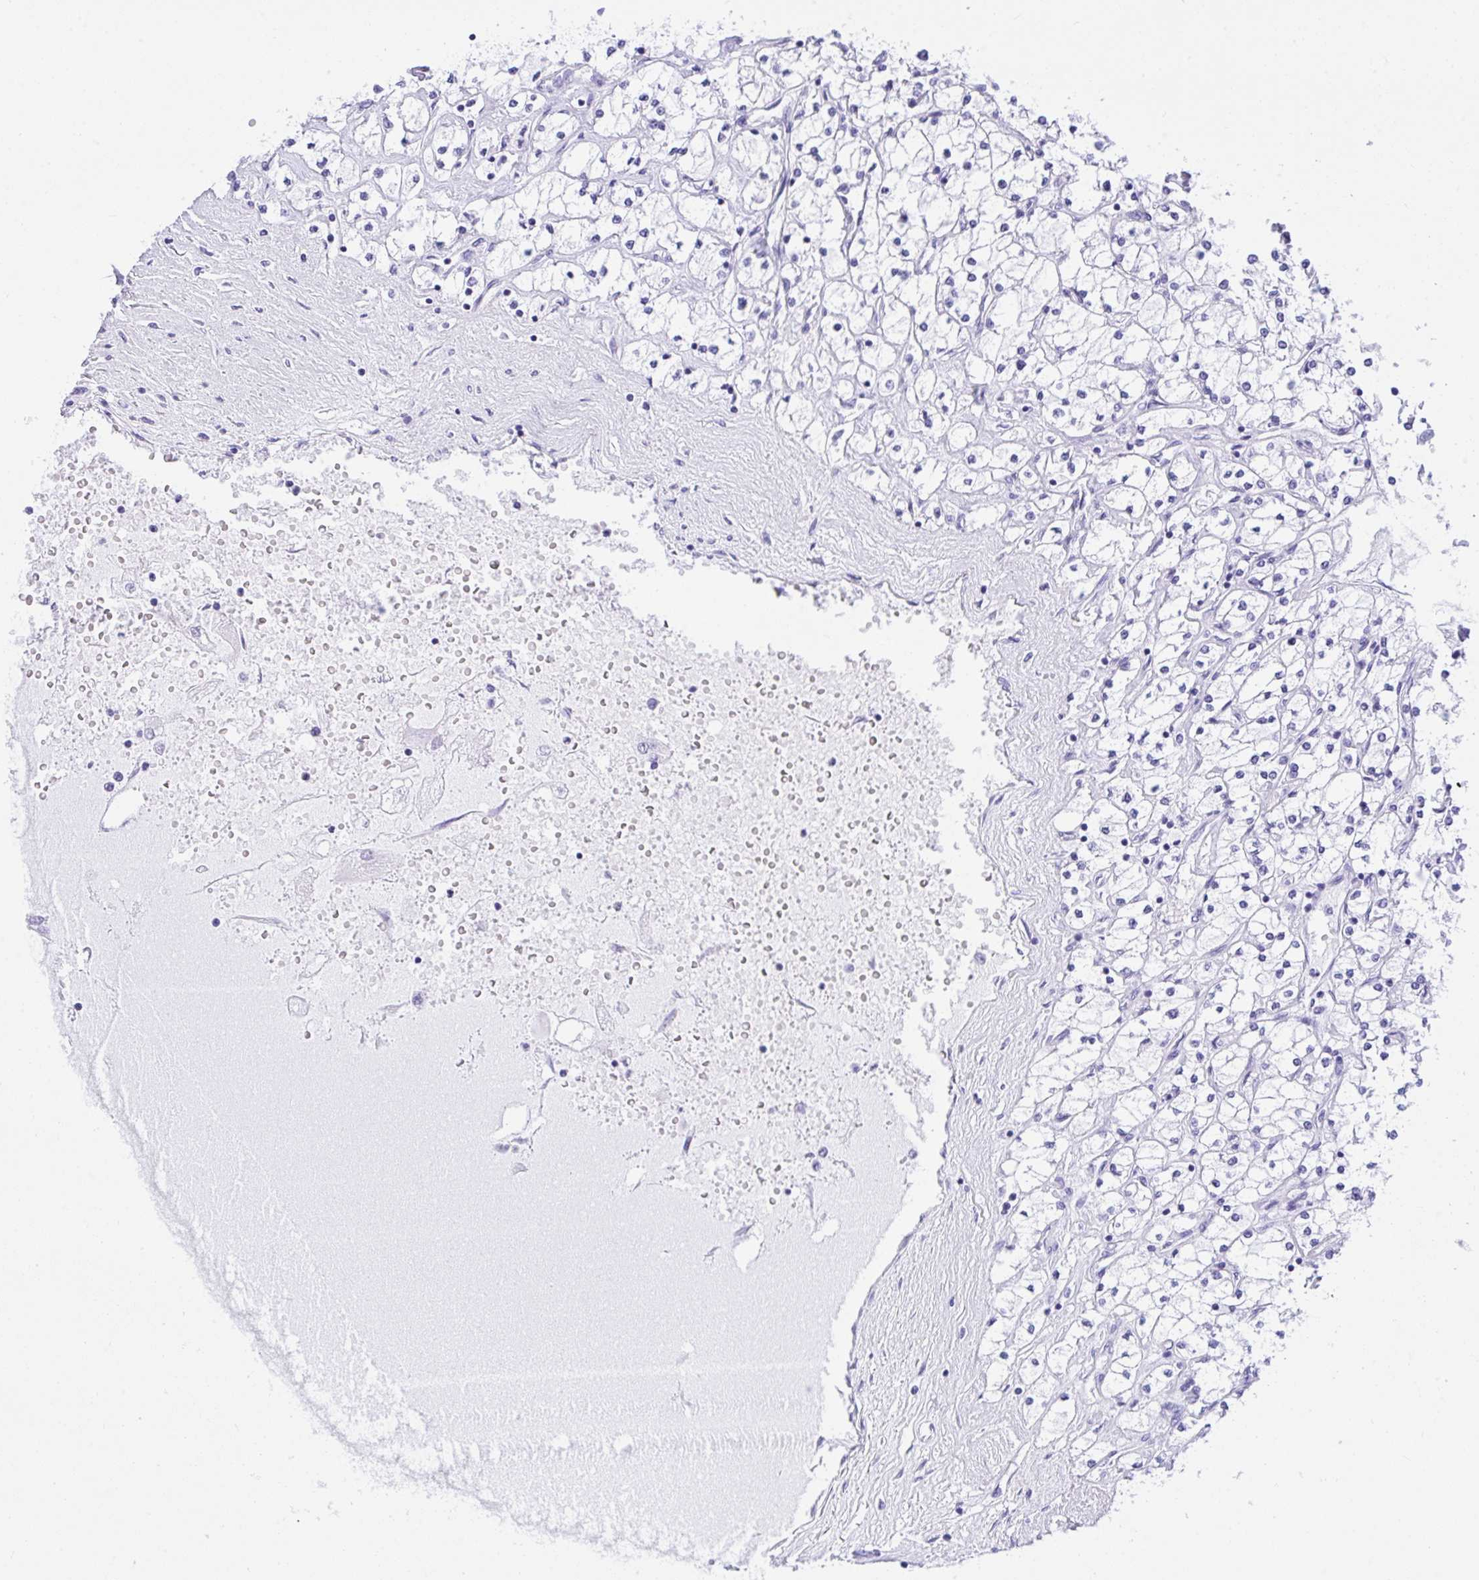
{"staining": {"intensity": "negative", "quantity": "none", "location": "none"}, "tissue": "renal cancer", "cell_type": "Tumor cells", "image_type": "cancer", "snomed": [{"axis": "morphology", "description": "Adenocarcinoma, NOS"}, {"axis": "topography", "description": "Kidney"}], "caption": "Immunohistochemistry image of human renal cancer stained for a protein (brown), which reveals no positivity in tumor cells.", "gene": "TLN2", "patient": {"sex": "male", "age": 80}}